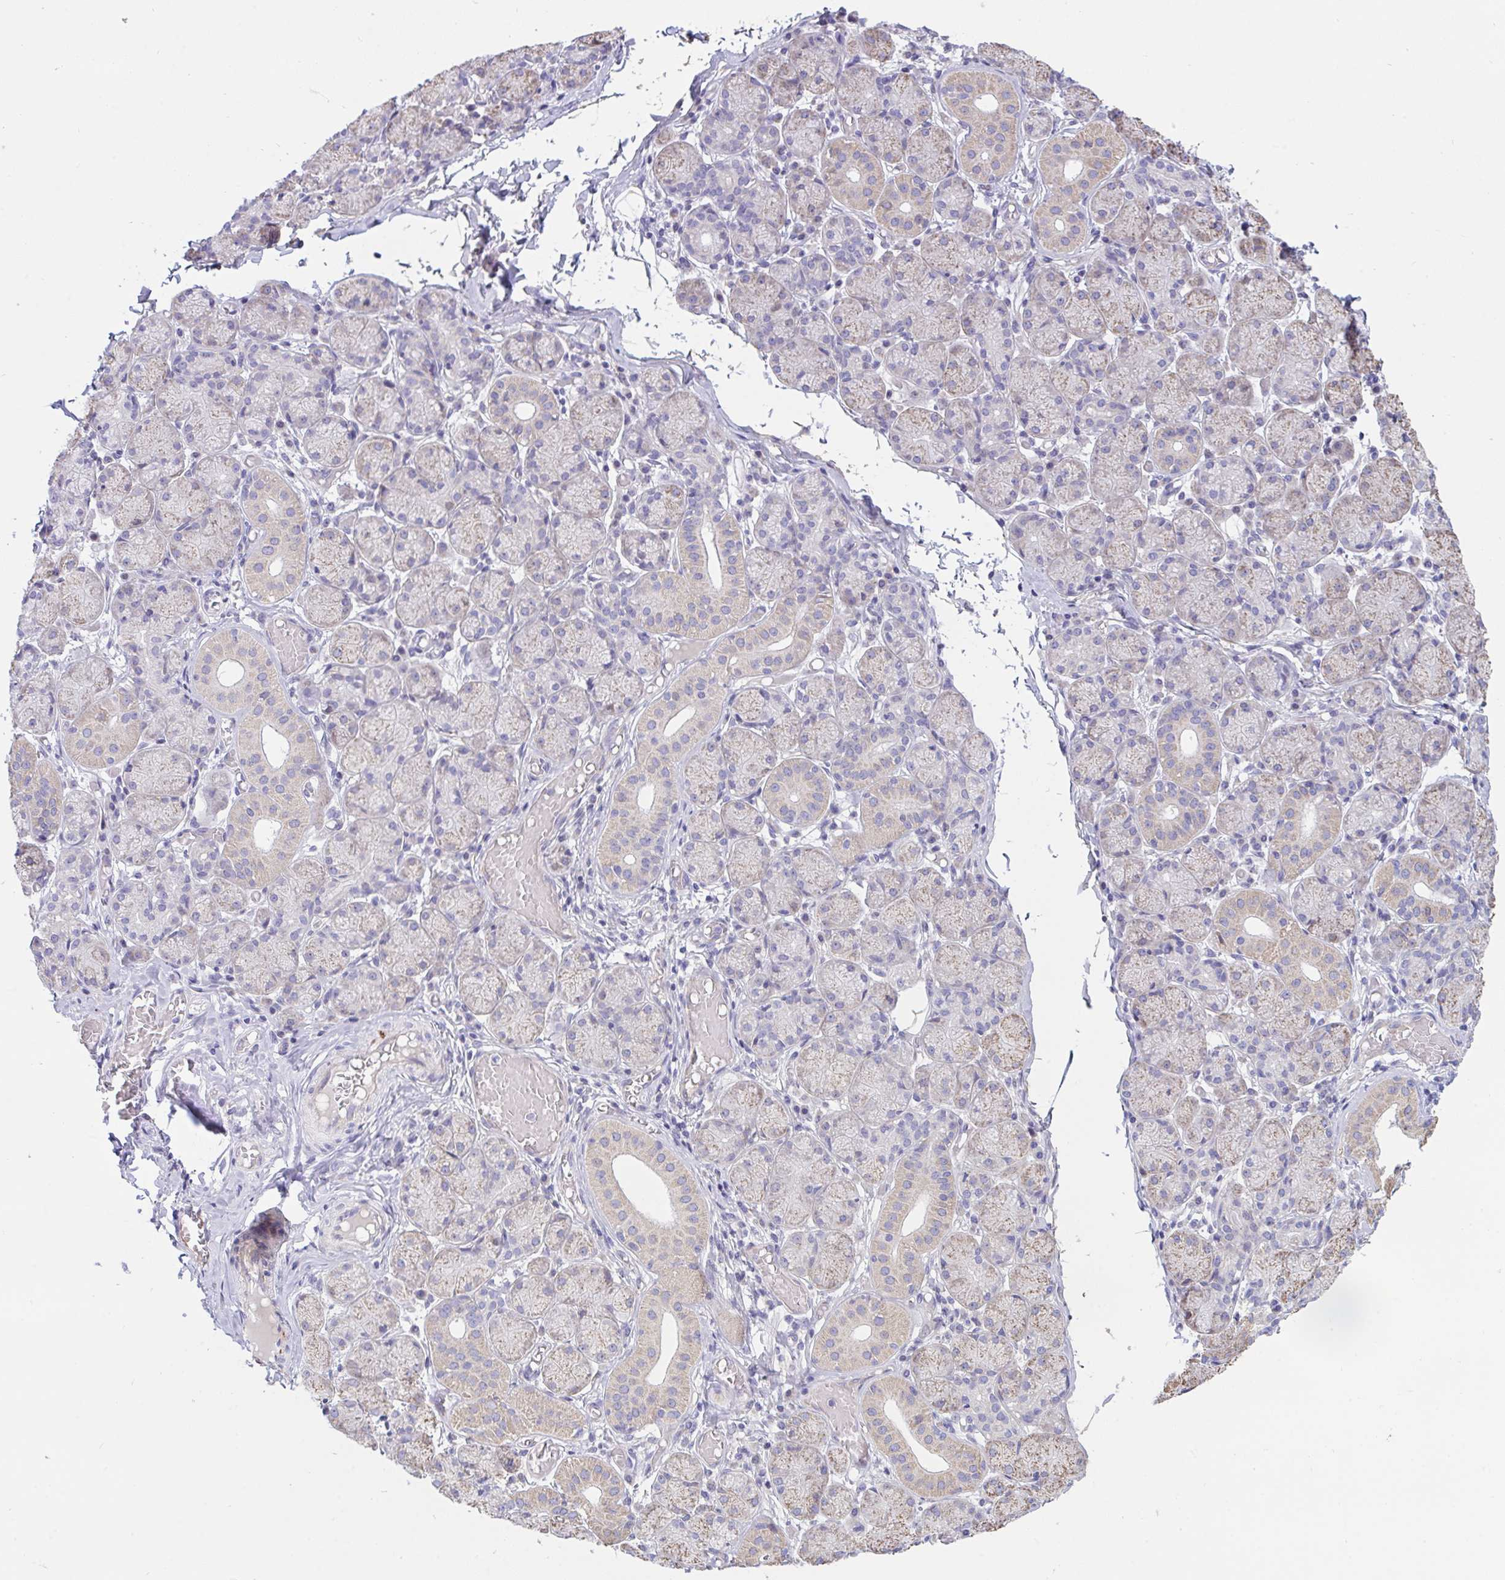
{"staining": {"intensity": "weak", "quantity": "<25%", "location": "cytoplasmic/membranous"}, "tissue": "salivary gland", "cell_type": "Glandular cells", "image_type": "normal", "snomed": [{"axis": "morphology", "description": "Normal tissue, NOS"}, {"axis": "topography", "description": "Salivary gland"}], "caption": "Photomicrograph shows no significant protein expression in glandular cells of benign salivary gland. Nuclei are stained in blue.", "gene": "IL37", "patient": {"sex": "female", "age": 24}}